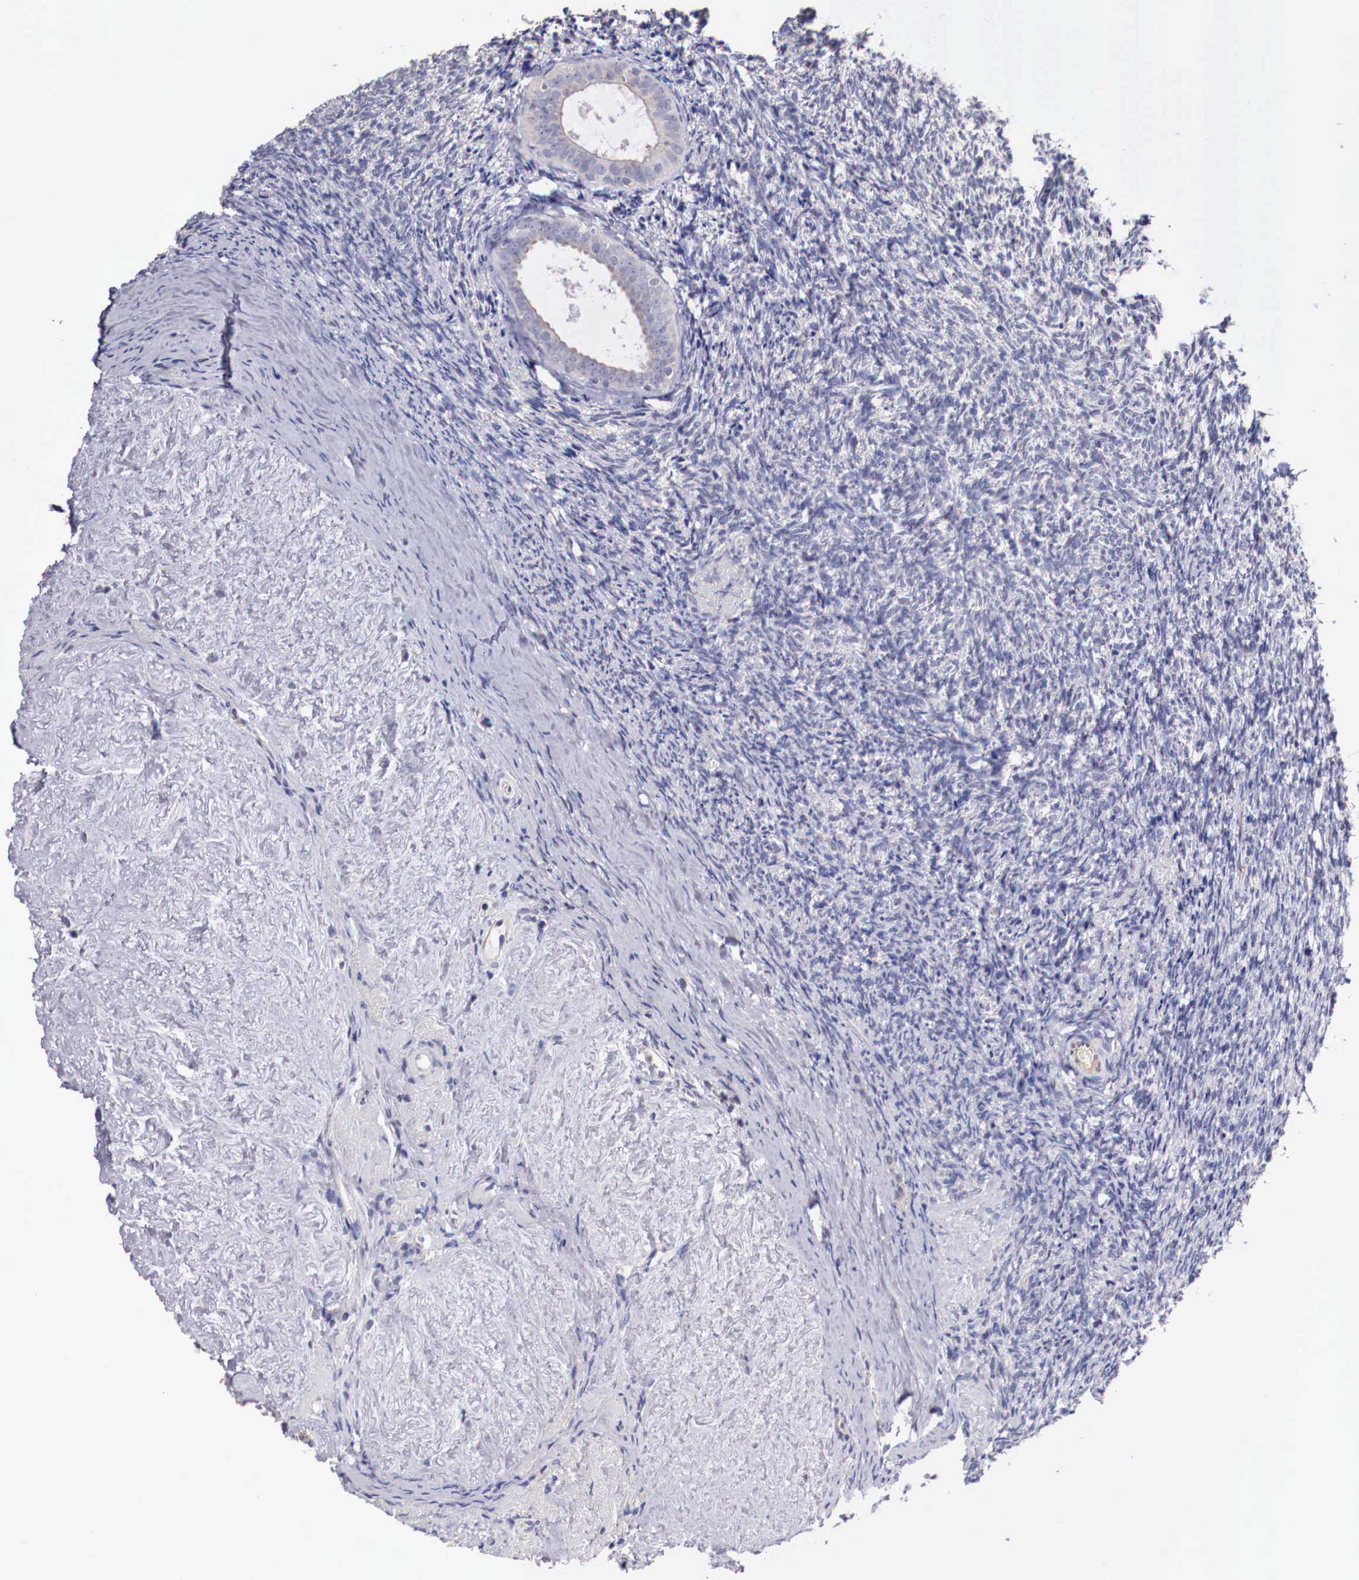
{"staining": {"intensity": "negative", "quantity": "none", "location": "none"}, "tissue": "ovary", "cell_type": "Follicle cells", "image_type": "normal", "snomed": [{"axis": "morphology", "description": "Normal tissue, NOS"}, {"axis": "topography", "description": "Ovary"}], "caption": "This is a histopathology image of immunohistochemistry (IHC) staining of benign ovary, which shows no positivity in follicle cells. (Stains: DAB (3,3'-diaminobenzidine) immunohistochemistry (IHC) with hematoxylin counter stain, Microscopy: brightfield microscopy at high magnification).", "gene": "PITPNA", "patient": {"sex": "female", "age": 53}}